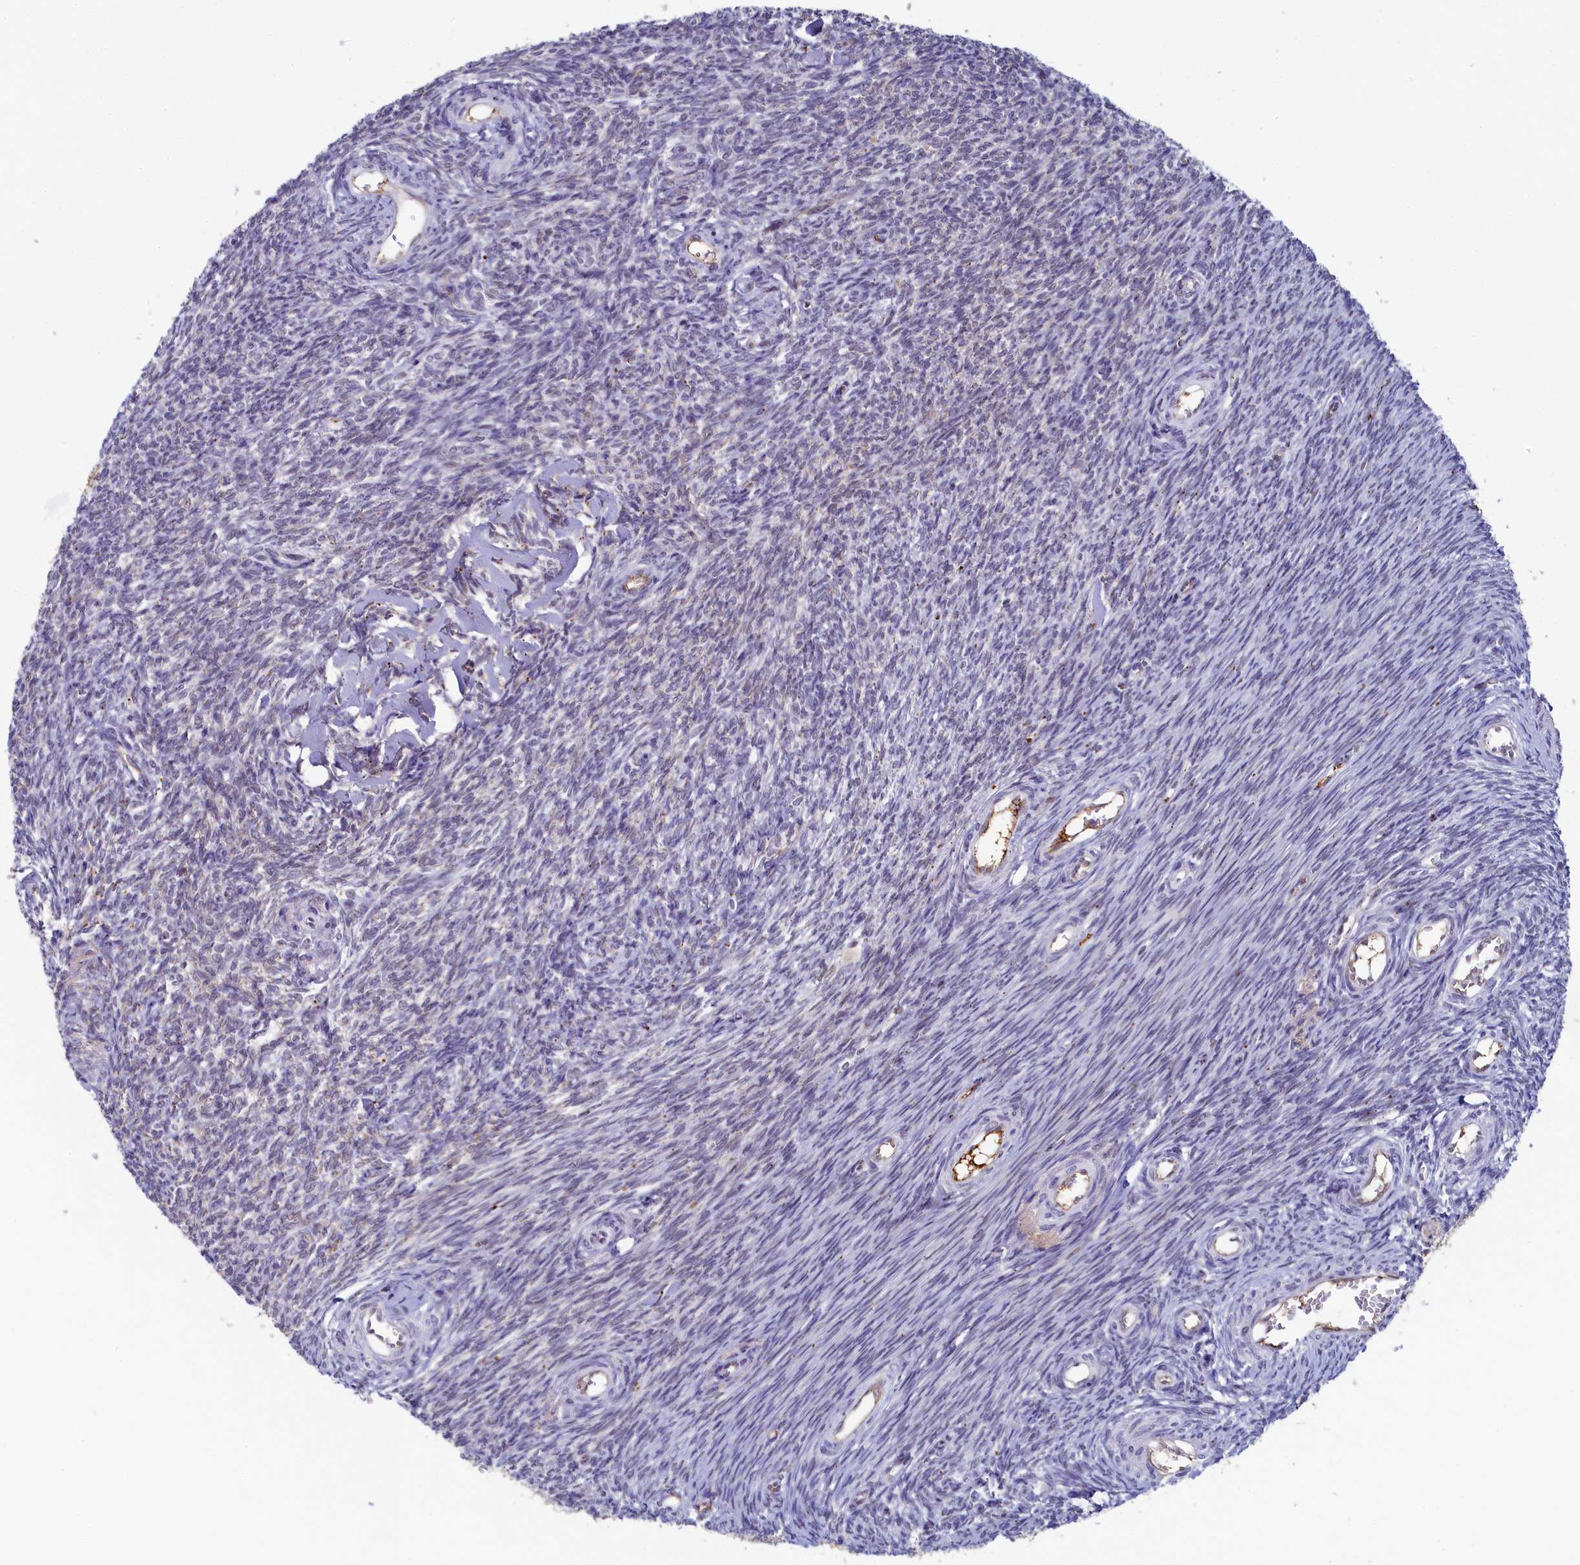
{"staining": {"intensity": "negative", "quantity": "none", "location": "none"}, "tissue": "ovary", "cell_type": "Ovarian stroma cells", "image_type": "normal", "snomed": [{"axis": "morphology", "description": "Normal tissue, NOS"}, {"axis": "topography", "description": "Ovary"}], "caption": "Immunohistochemistry (IHC) image of normal ovary: human ovary stained with DAB reveals no significant protein positivity in ovarian stroma cells.", "gene": "INTS14", "patient": {"sex": "female", "age": 44}}